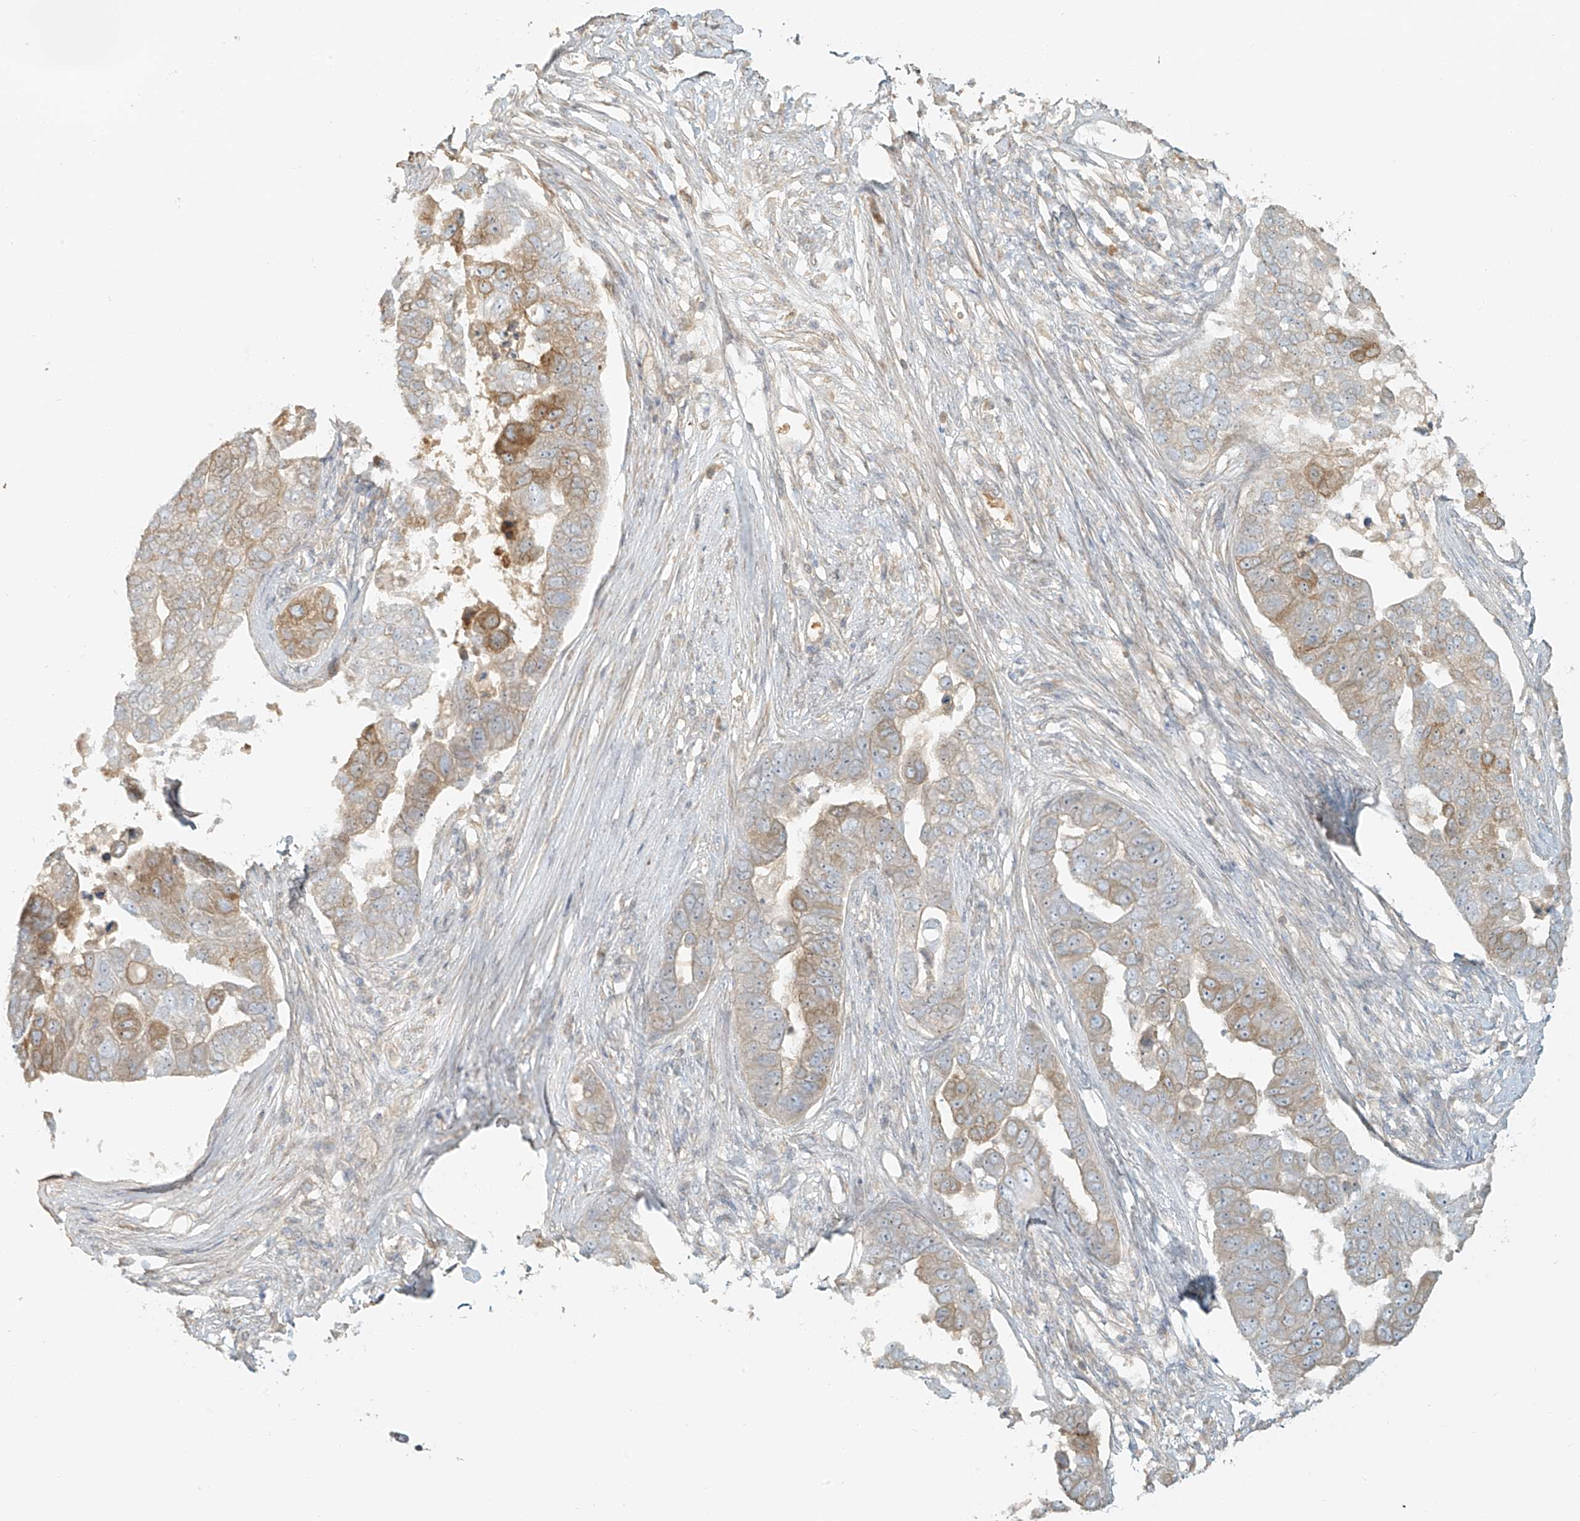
{"staining": {"intensity": "moderate", "quantity": "25%-75%", "location": "cytoplasmic/membranous"}, "tissue": "pancreatic cancer", "cell_type": "Tumor cells", "image_type": "cancer", "snomed": [{"axis": "morphology", "description": "Adenocarcinoma, NOS"}, {"axis": "topography", "description": "Pancreas"}], "caption": "Immunohistochemistry (IHC) (DAB) staining of human adenocarcinoma (pancreatic) demonstrates moderate cytoplasmic/membranous protein expression in about 25%-75% of tumor cells.", "gene": "UPK1B", "patient": {"sex": "female", "age": 61}}